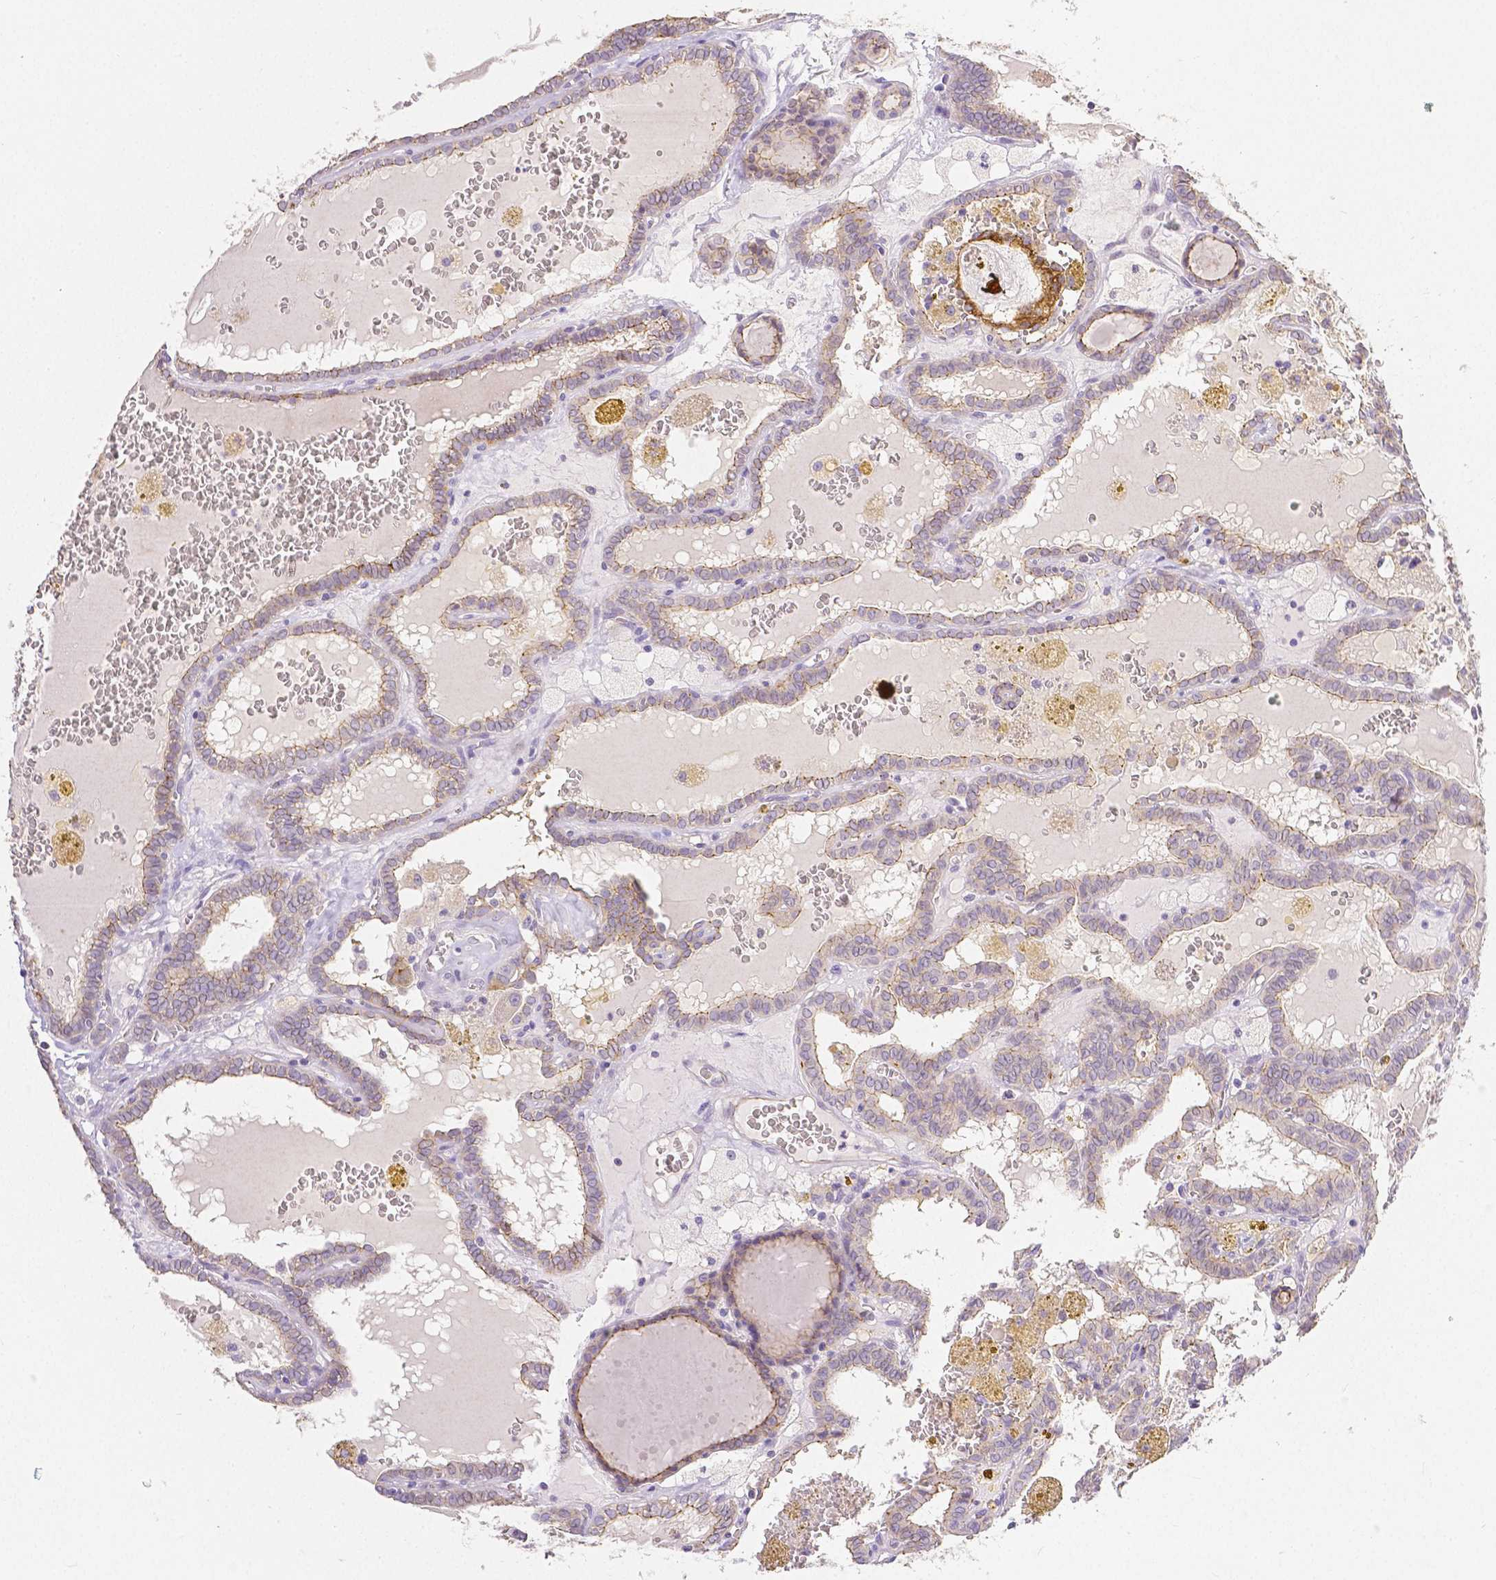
{"staining": {"intensity": "moderate", "quantity": "<25%", "location": "cytoplasmic/membranous"}, "tissue": "thyroid cancer", "cell_type": "Tumor cells", "image_type": "cancer", "snomed": [{"axis": "morphology", "description": "Papillary adenocarcinoma, NOS"}, {"axis": "topography", "description": "Thyroid gland"}], "caption": "Moderate cytoplasmic/membranous positivity for a protein is appreciated in approximately <25% of tumor cells of thyroid papillary adenocarcinoma using IHC.", "gene": "OCLN", "patient": {"sex": "female", "age": 39}}